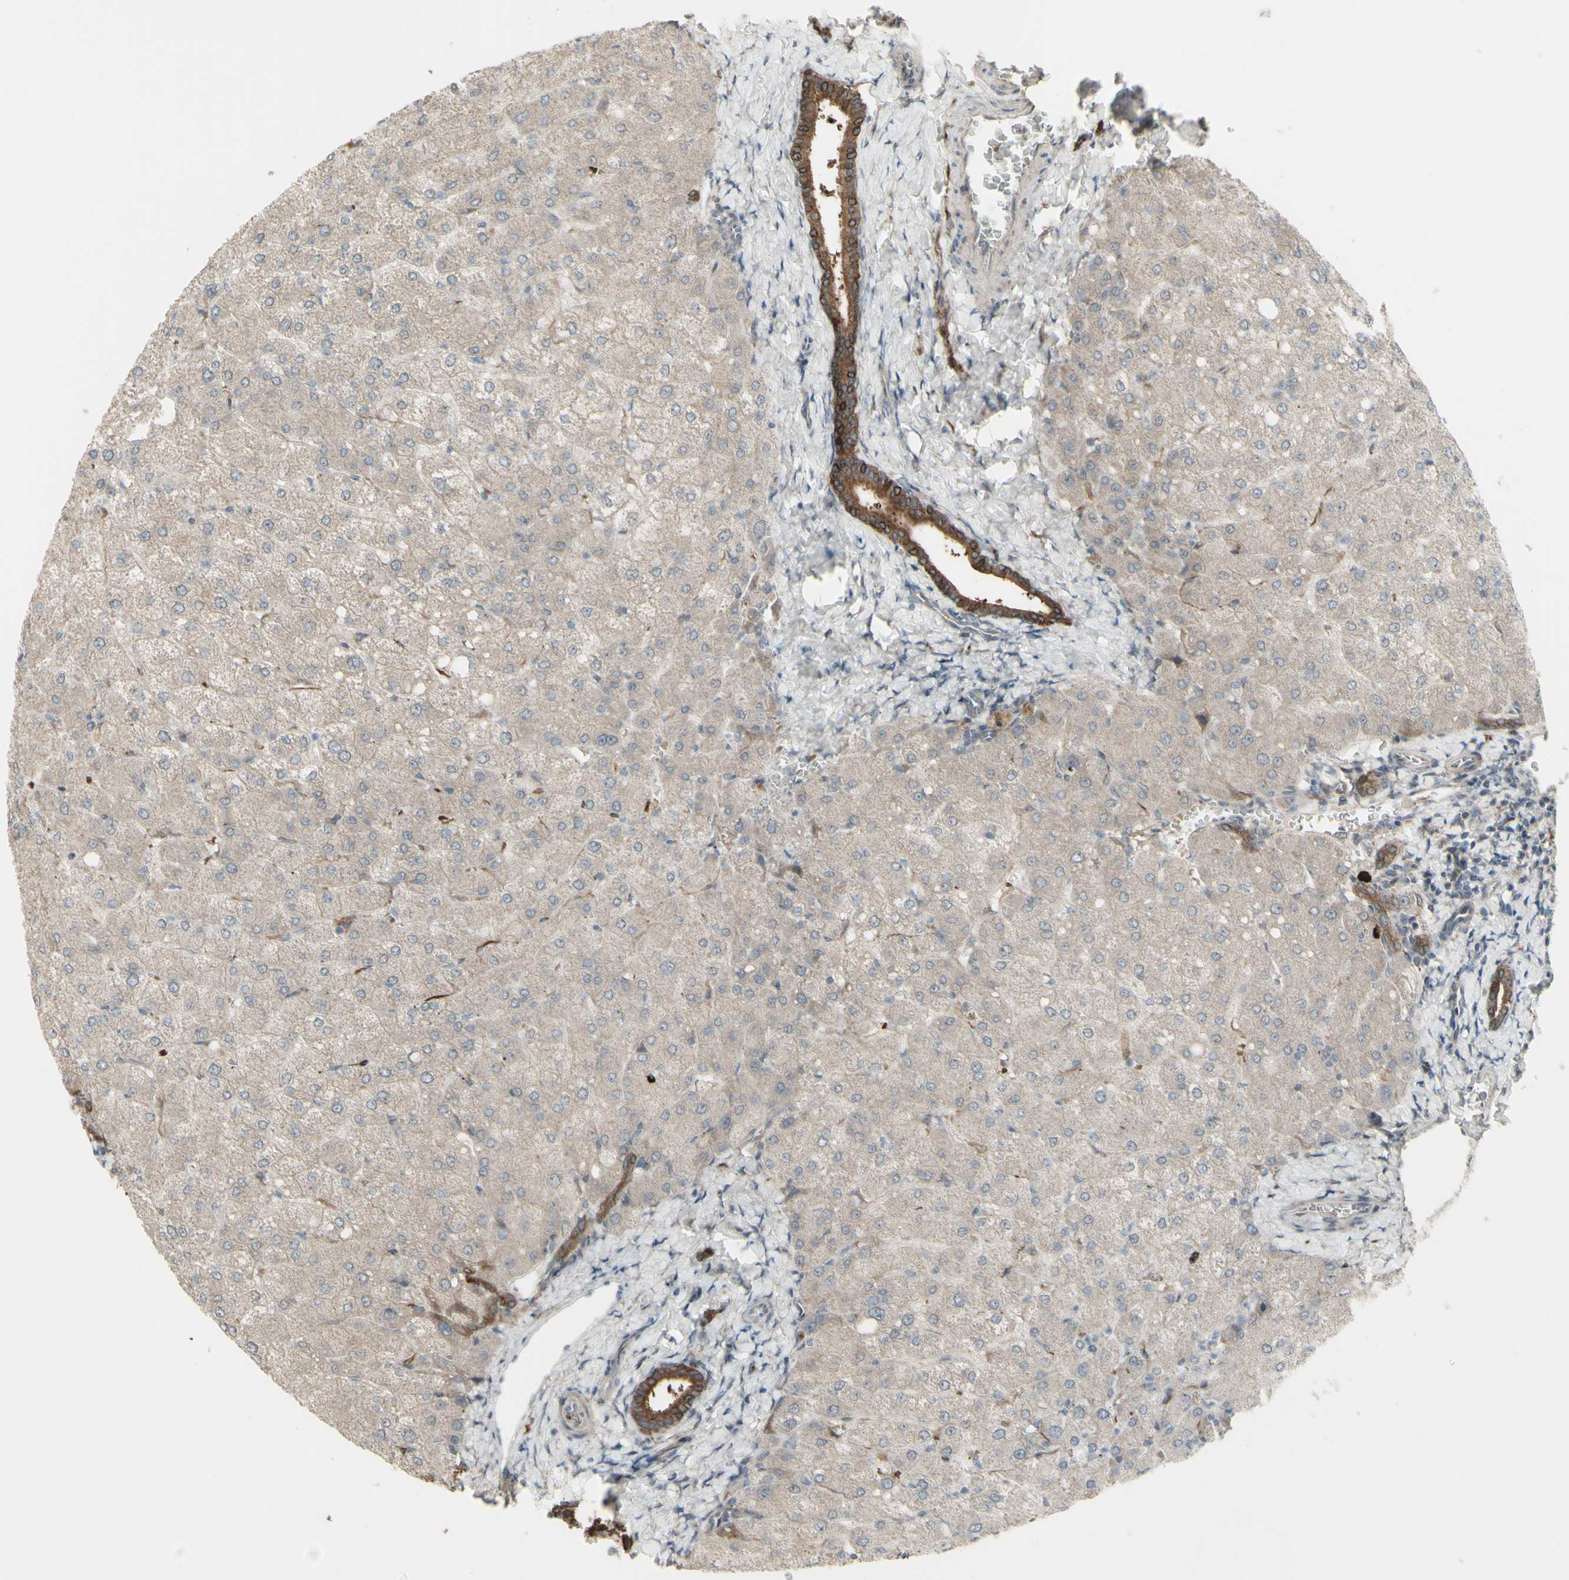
{"staining": {"intensity": "moderate", "quantity": ">75%", "location": "cytoplasmic/membranous,nuclear"}, "tissue": "liver", "cell_type": "Cholangiocytes", "image_type": "normal", "snomed": [{"axis": "morphology", "description": "Normal tissue, NOS"}, {"axis": "topography", "description": "Liver"}], "caption": "Liver stained with immunohistochemistry reveals moderate cytoplasmic/membranous,nuclear positivity in approximately >75% of cholangiocytes. Immunohistochemistry (ihc) stains the protein in brown and the nuclei are stained blue.", "gene": "GRAMD1B", "patient": {"sex": "male", "age": 55}}